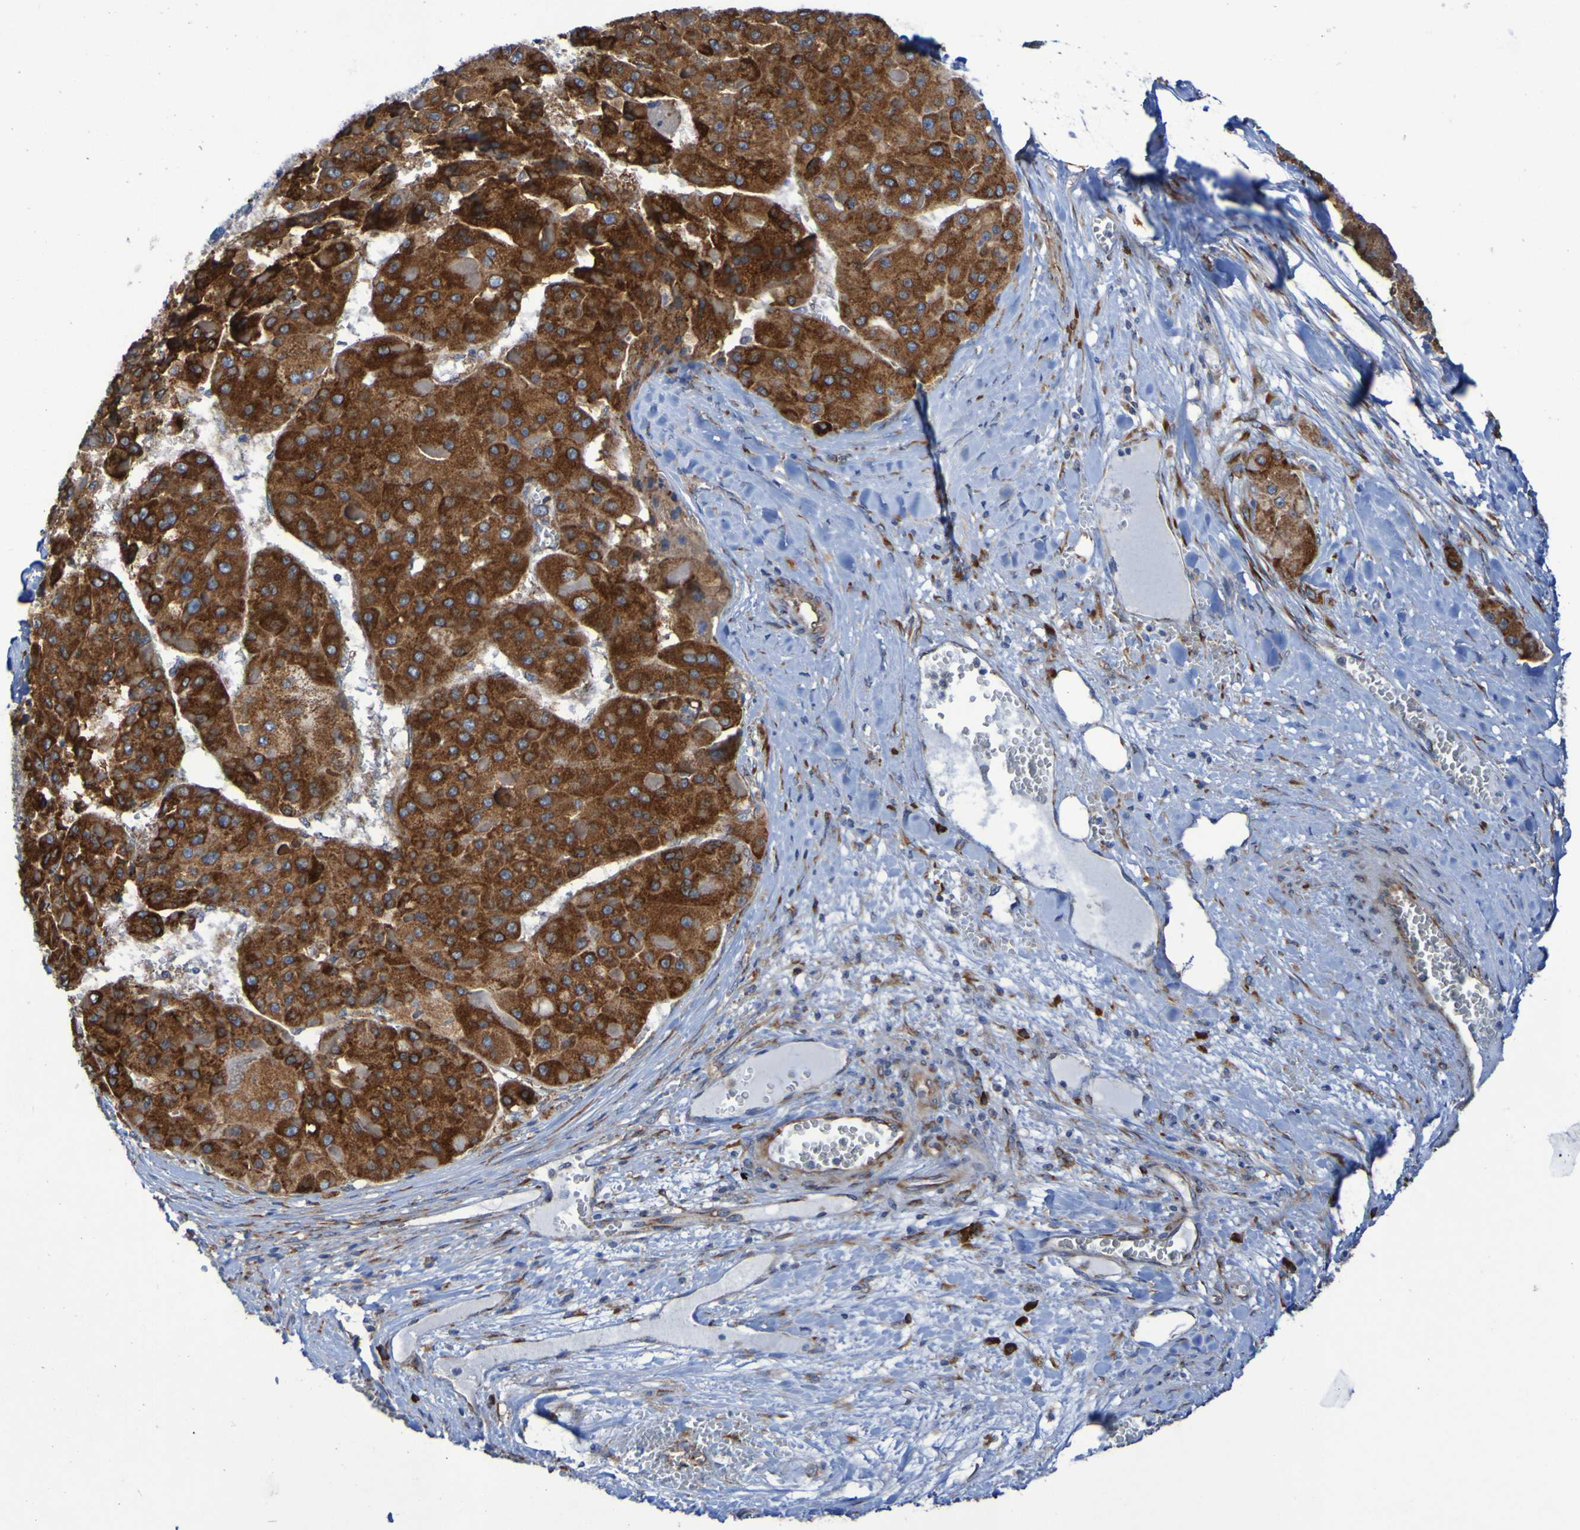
{"staining": {"intensity": "strong", "quantity": ">75%", "location": "cytoplasmic/membranous"}, "tissue": "liver cancer", "cell_type": "Tumor cells", "image_type": "cancer", "snomed": [{"axis": "morphology", "description": "Carcinoma, Hepatocellular, NOS"}, {"axis": "topography", "description": "Liver"}], "caption": "A high-resolution image shows IHC staining of liver cancer (hepatocellular carcinoma), which demonstrates strong cytoplasmic/membranous positivity in about >75% of tumor cells. The staining was performed using DAB (3,3'-diaminobenzidine), with brown indicating positive protein expression. Nuclei are stained blue with hematoxylin.", "gene": "FKBP3", "patient": {"sex": "female", "age": 73}}